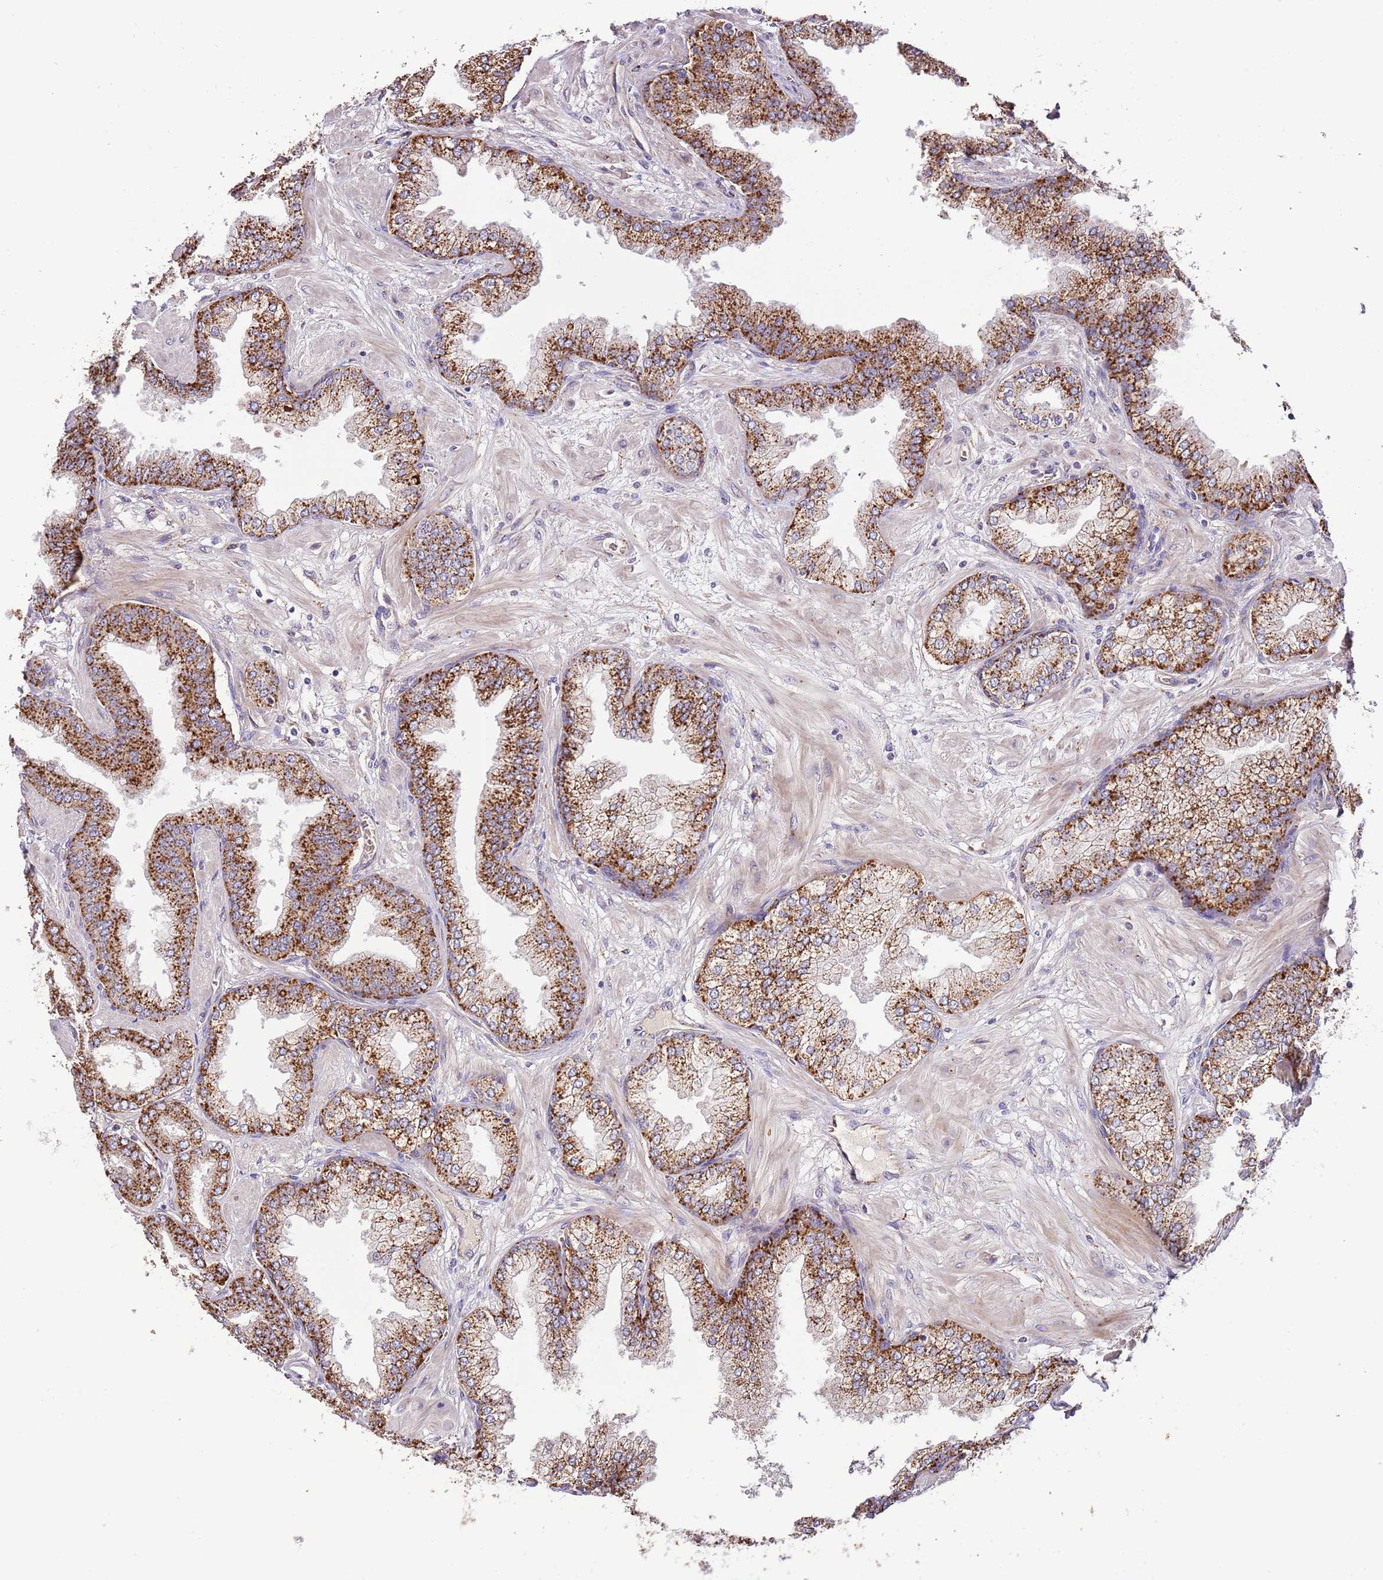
{"staining": {"intensity": "strong", "quantity": ">75%", "location": "cytoplasmic/membranous"}, "tissue": "prostate cancer", "cell_type": "Tumor cells", "image_type": "cancer", "snomed": [{"axis": "morphology", "description": "Adenocarcinoma, Low grade"}, {"axis": "topography", "description": "Prostate"}], "caption": "Prostate cancer (low-grade adenocarcinoma) was stained to show a protein in brown. There is high levels of strong cytoplasmic/membranous expression in about >75% of tumor cells. (IHC, brightfield microscopy, high magnification).", "gene": "DOCK6", "patient": {"sex": "male", "age": 55}}